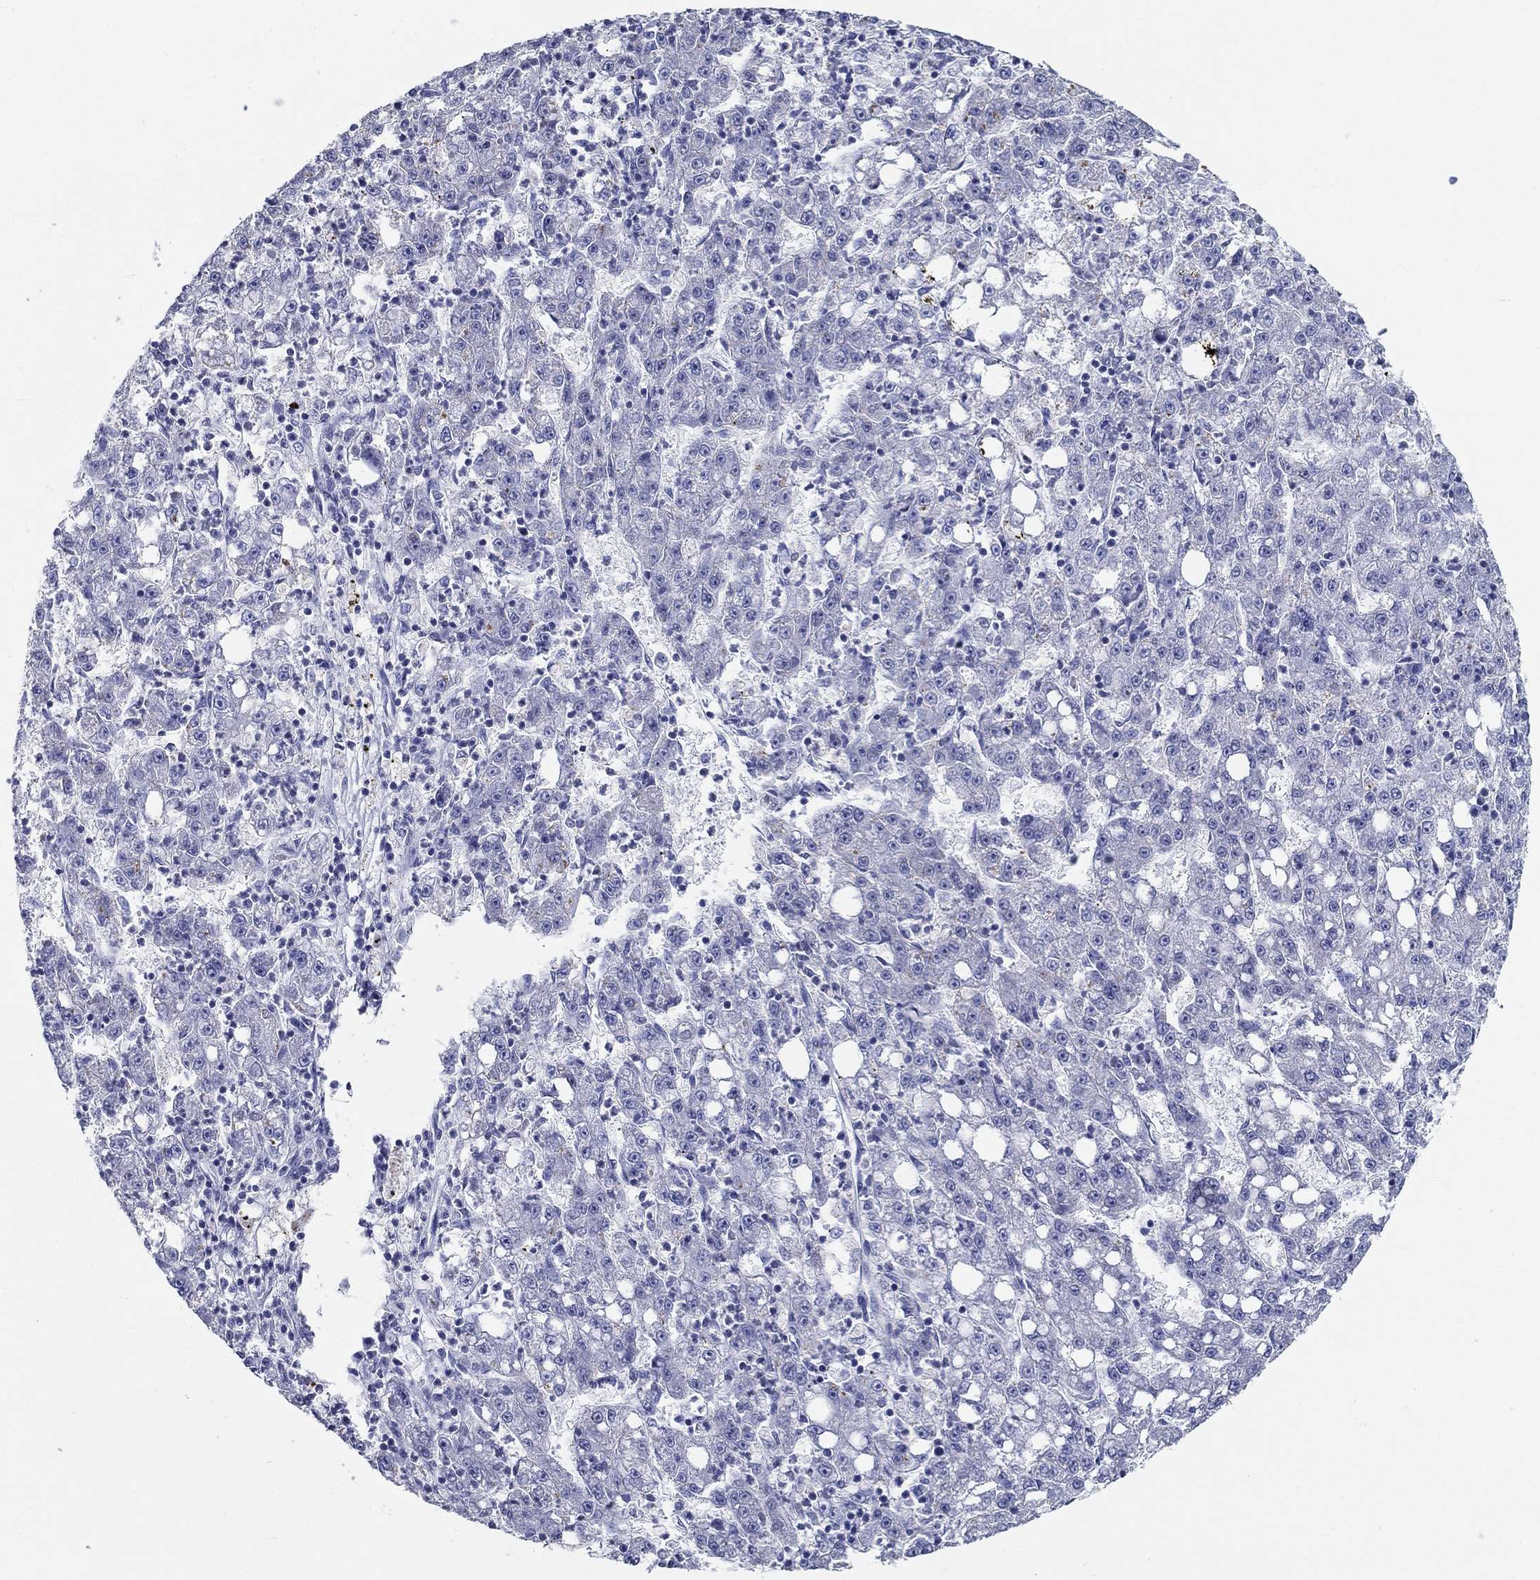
{"staining": {"intensity": "negative", "quantity": "none", "location": "none"}, "tissue": "liver cancer", "cell_type": "Tumor cells", "image_type": "cancer", "snomed": [{"axis": "morphology", "description": "Carcinoma, Hepatocellular, NOS"}, {"axis": "topography", "description": "Liver"}], "caption": "A micrograph of liver cancer stained for a protein demonstrates no brown staining in tumor cells.", "gene": "CD40LG", "patient": {"sex": "female", "age": 65}}